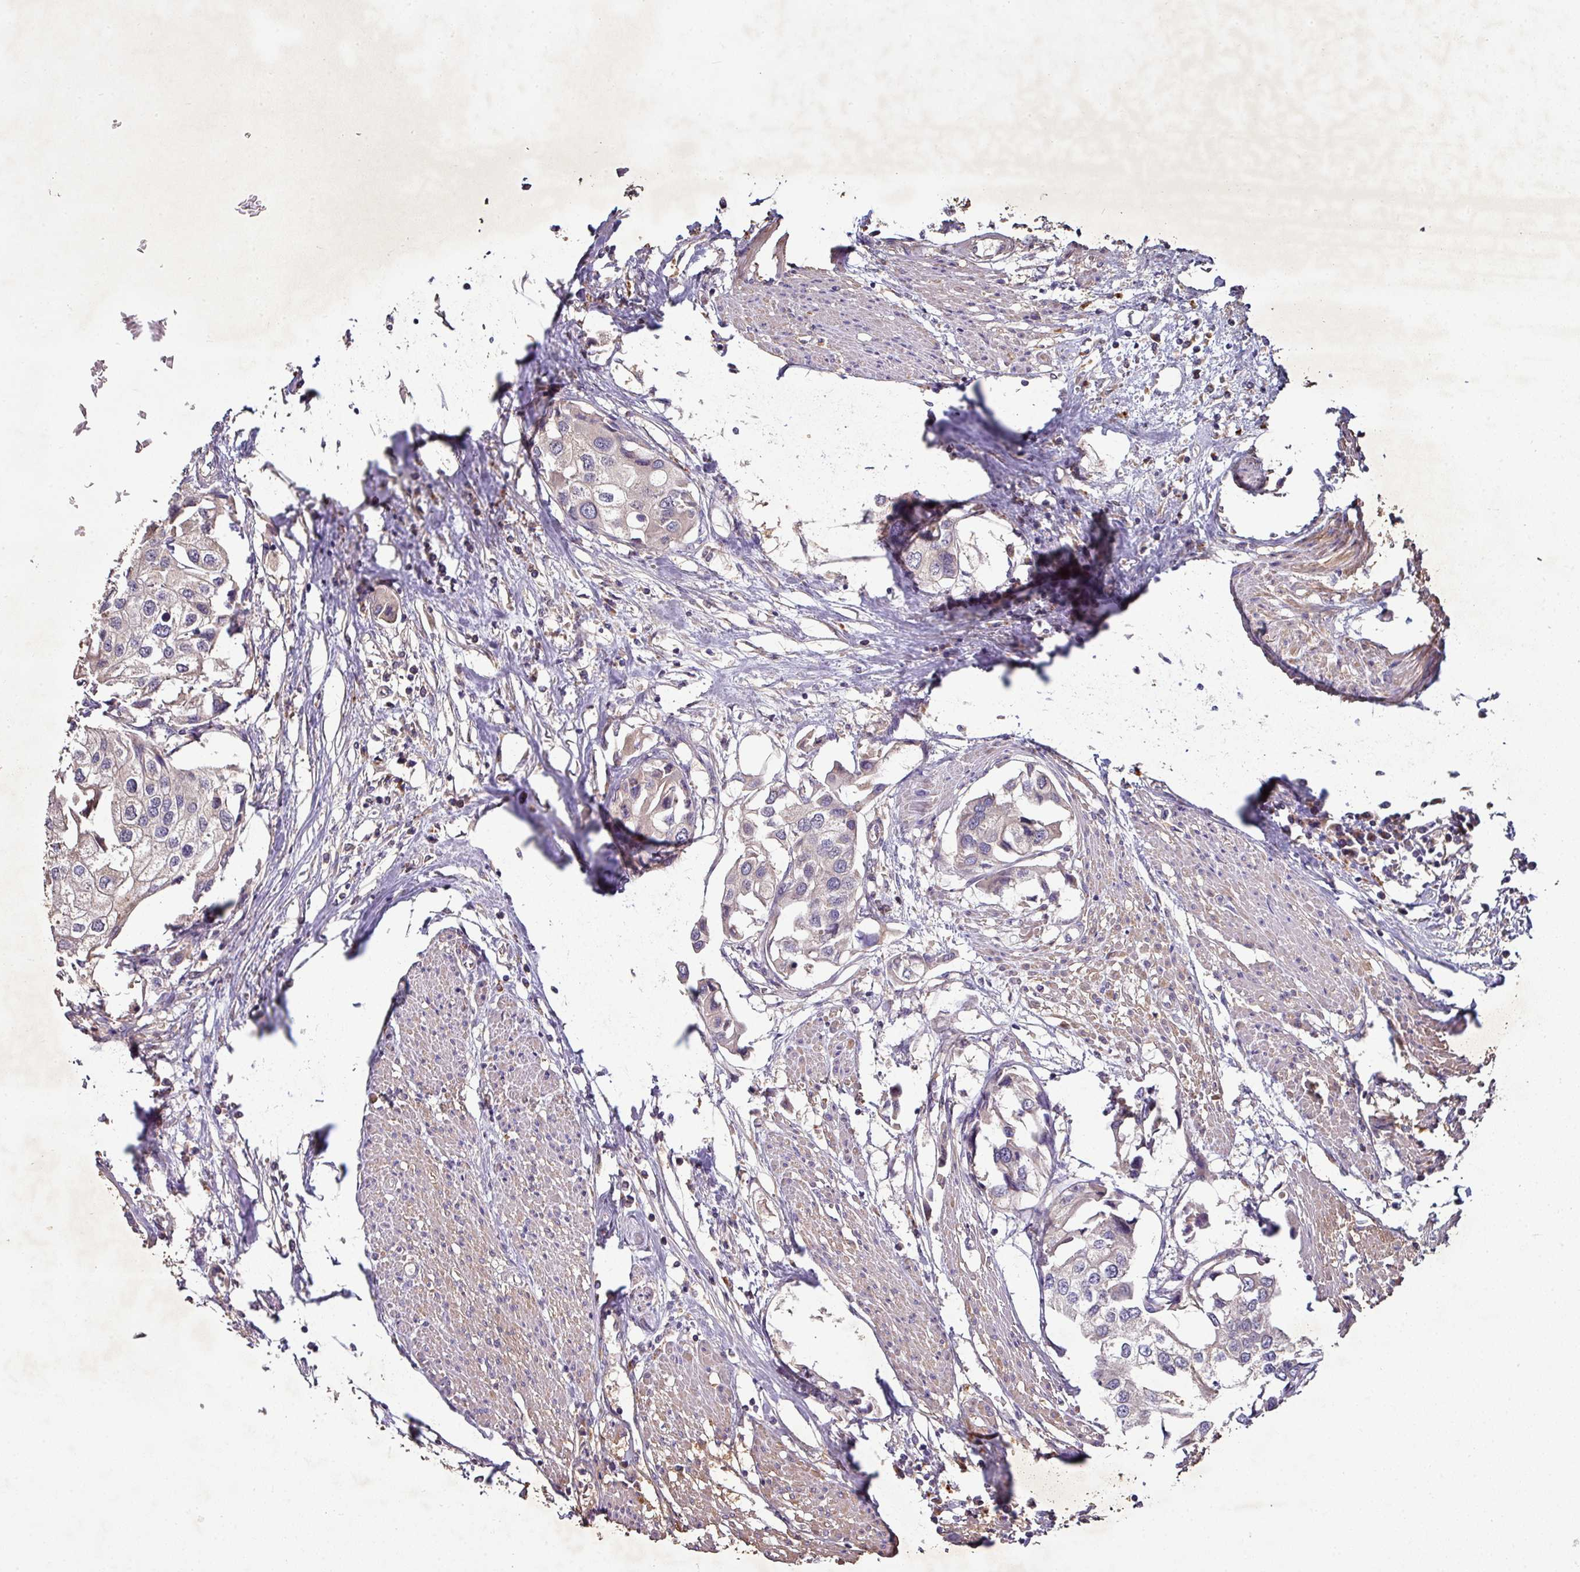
{"staining": {"intensity": "weak", "quantity": "25%-75%", "location": "cytoplasmic/membranous"}, "tissue": "urothelial cancer", "cell_type": "Tumor cells", "image_type": "cancer", "snomed": [{"axis": "morphology", "description": "Urothelial carcinoma, High grade"}, {"axis": "topography", "description": "Urinary bladder"}], "caption": "DAB (3,3'-diaminobenzidine) immunohistochemical staining of human high-grade urothelial carcinoma reveals weak cytoplasmic/membranous protein positivity in about 25%-75% of tumor cells.", "gene": "AEBP2", "patient": {"sex": "male", "age": 64}}